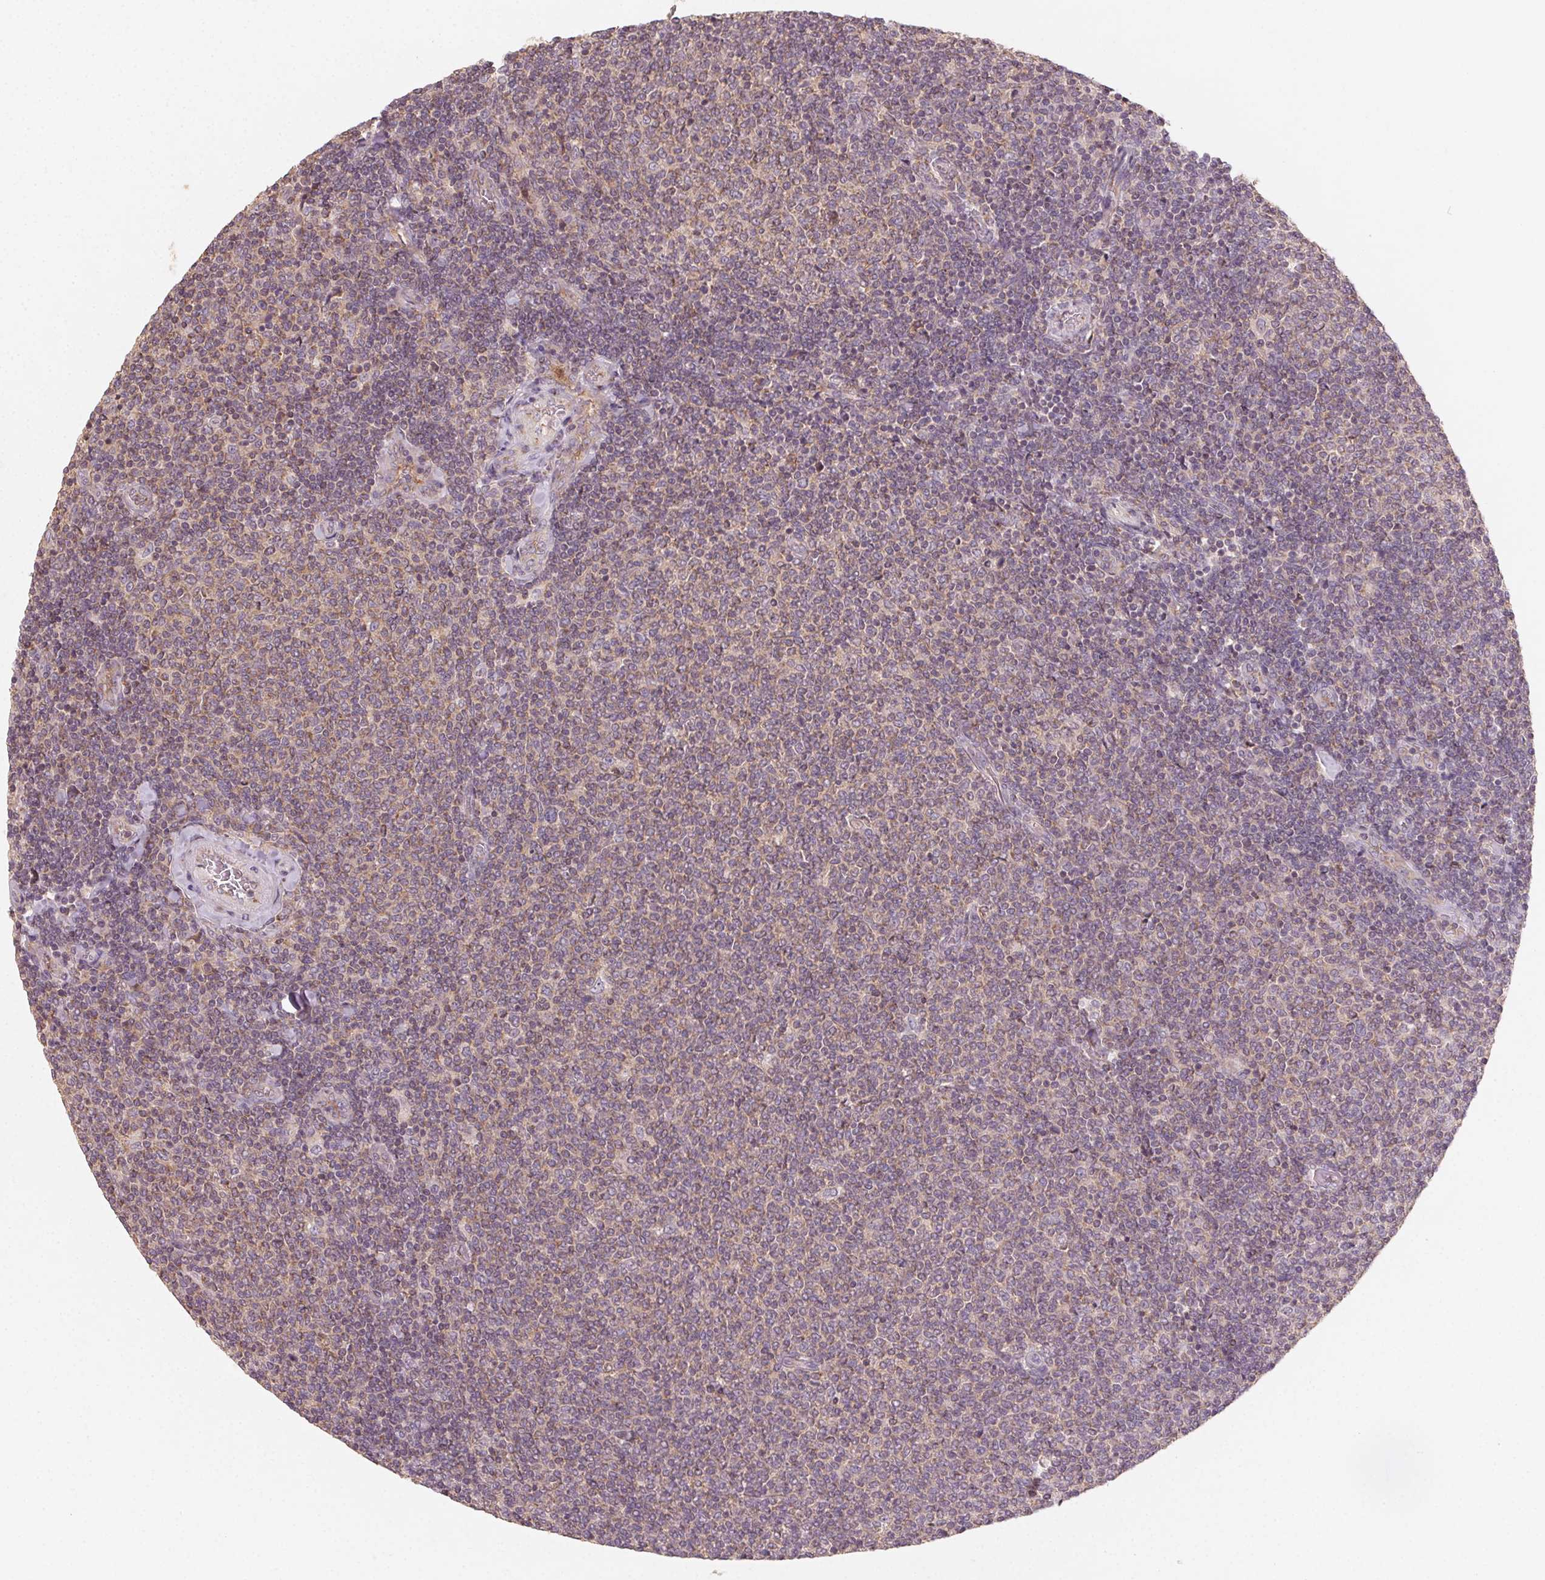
{"staining": {"intensity": "weak", "quantity": ">75%", "location": "cytoplasmic/membranous"}, "tissue": "lymphoma", "cell_type": "Tumor cells", "image_type": "cancer", "snomed": [{"axis": "morphology", "description": "Malignant lymphoma, non-Hodgkin's type, Low grade"}, {"axis": "topography", "description": "Lymph node"}], "caption": "Immunohistochemistry of human low-grade malignant lymphoma, non-Hodgkin's type reveals low levels of weak cytoplasmic/membranous staining in about >75% of tumor cells.", "gene": "AP1S1", "patient": {"sex": "male", "age": 52}}